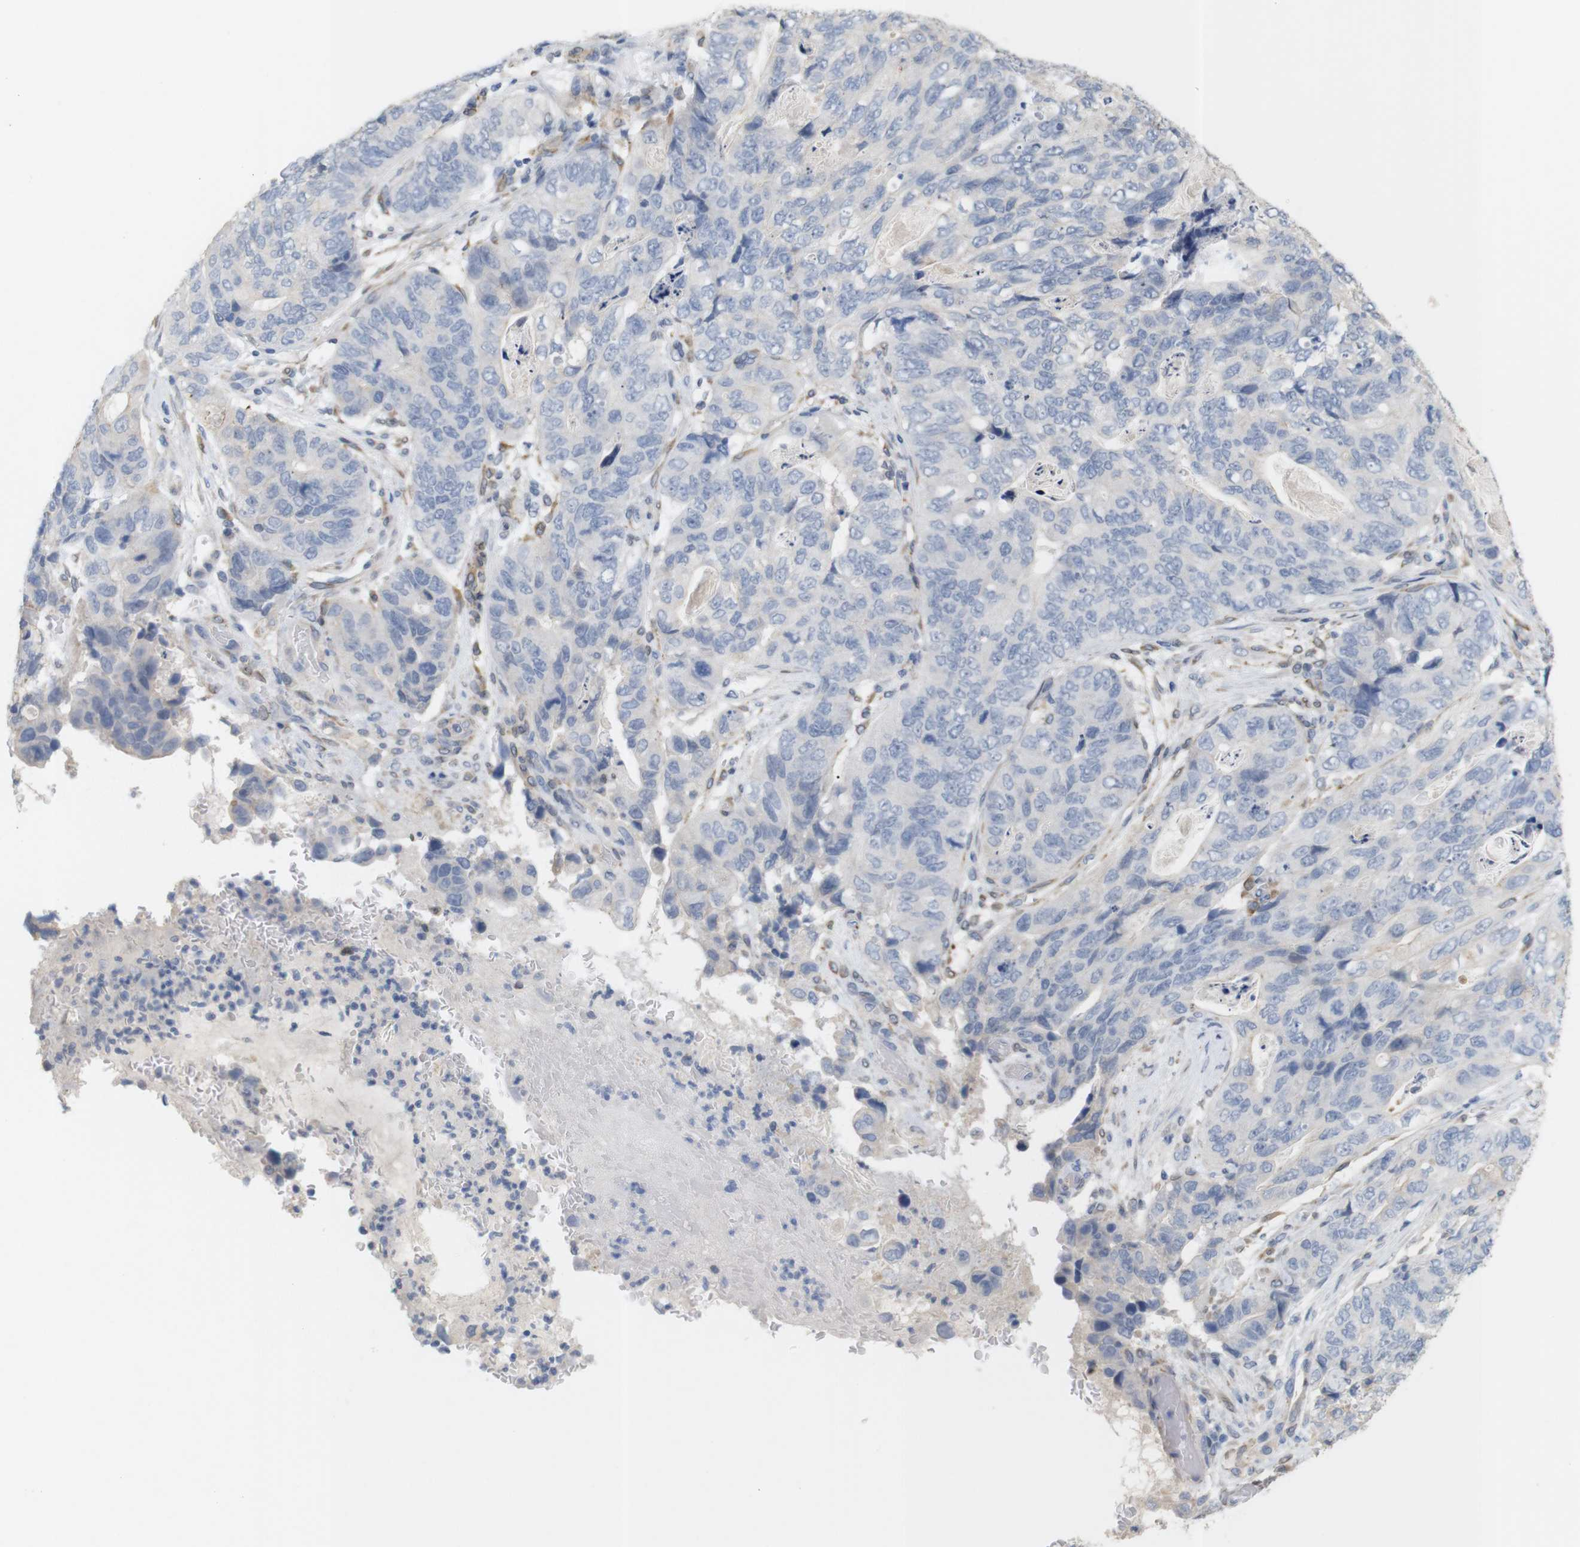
{"staining": {"intensity": "negative", "quantity": "none", "location": "none"}, "tissue": "stomach cancer", "cell_type": "Tumor cells", "image_type": "cancer", "snomed": [{"axis": "morphology", "description": "Adenocarcinoma, NOS"}, {"axis": "topography", "description": "Stomach"}], "caption": "Stomach cancer (adenocarcinoma) was stained to show a protein in brown. There is no significant positivity in tumor cells.", "gene": "ITPR1", "patient": {"sex": "female", "age": 89}}